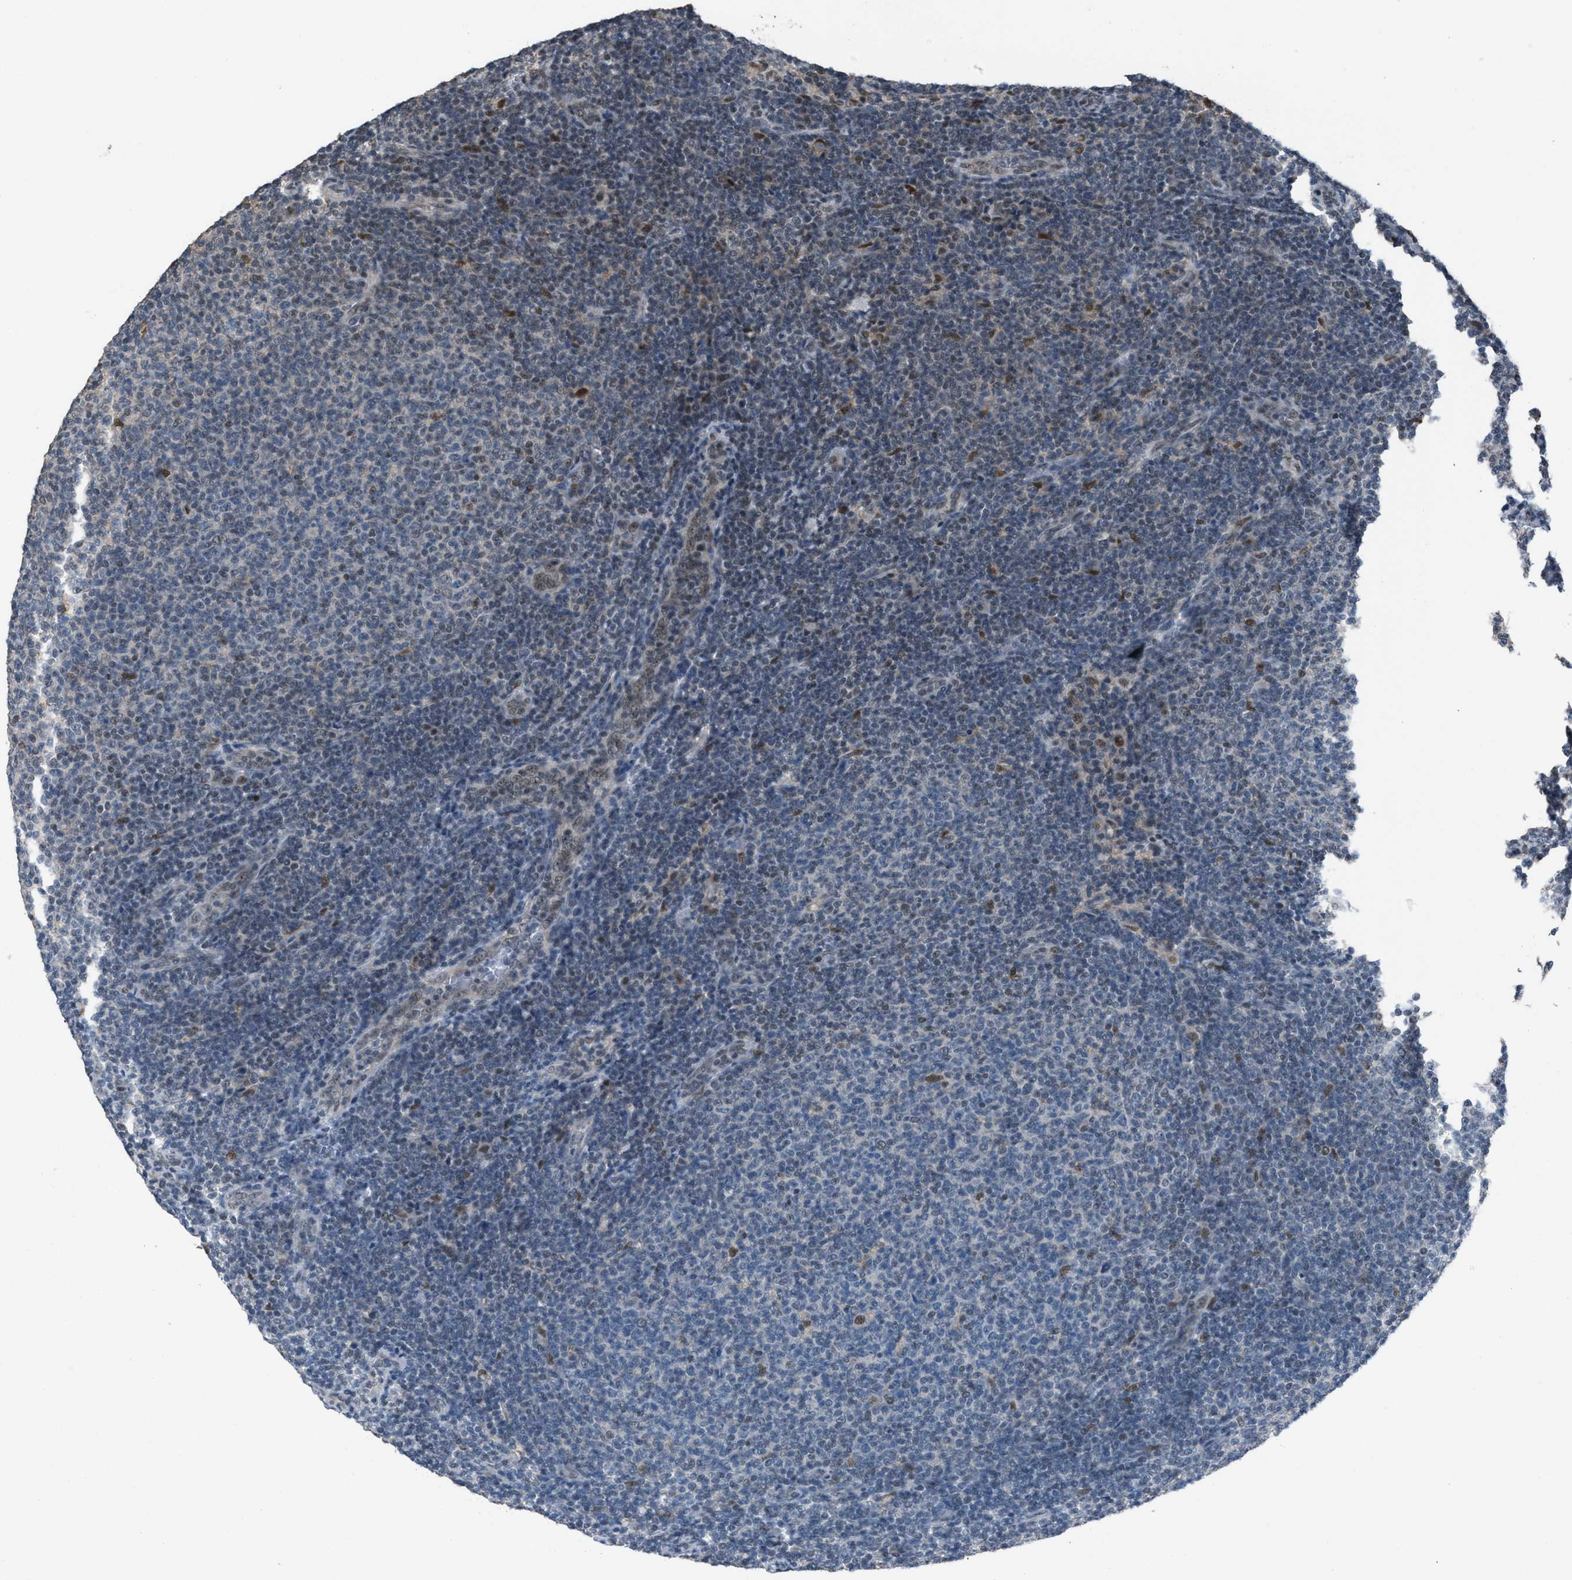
{"staining": {"intensity": "weak", "quantity": "<25%", "location": "nuclear"}, "tissue": "lymphoma", "cell_type": "Tumor cells", "image_type": "cancer", "snomed": [{"axis": "morphology", "description": "Malignant lymphoma, non-Hodgkin's type, Low grade"}, {"axis": "topography", "description": "Lymph node"}], "caption": "Immunohistochemistry histopathology image of human lymphoma stained for a protein (brown), which displays no staining in tumor cells.", "gene": "ZNF276", "patient": {"sex": "male", "age": 66}}